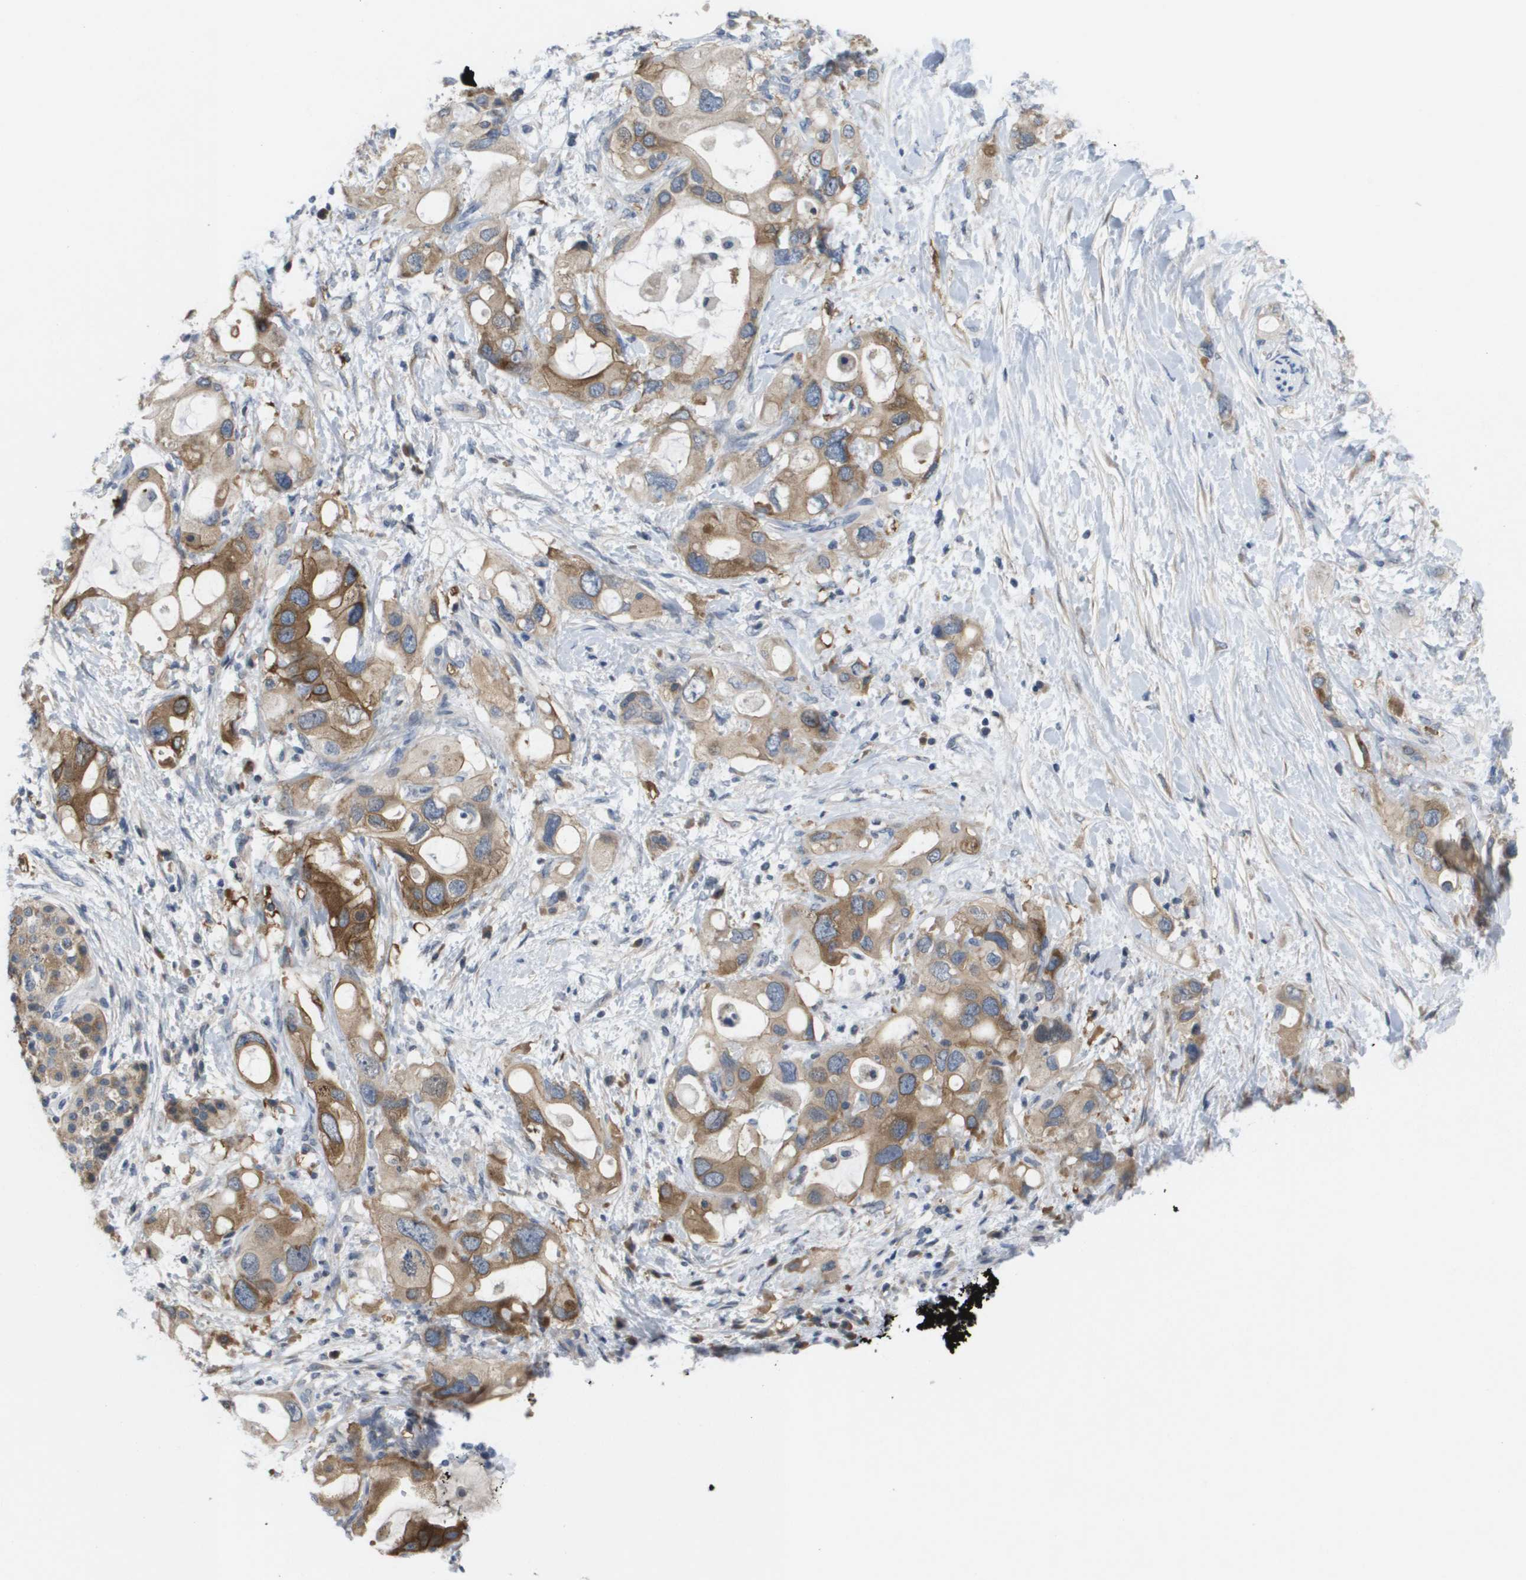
{"staining": {"intensity": "moderate", "quantity": ">75%", "location": "cytoplasmic/membranous"}, "tissue": "pancreatic cancer", "cell_type": "Tumor cells", "image_type": "cancer", "snomed": [{"axis": "morphology", "description": "Adenocarcinoma, NOS"}, {"axis": "topography", "description": "Pancreas"}], "caption": "Immunohistochemical staining of pancreatic adenocarcinoma demonstrates medium levels of moderate cytoplasmic/membranous protein positivity in approximately >75% of tumor cells. (Brightfield microscopy of DAB IHC at high magnification).", "gene": "MARCHF8", "patient": {"sex": "female", "age": 56}}